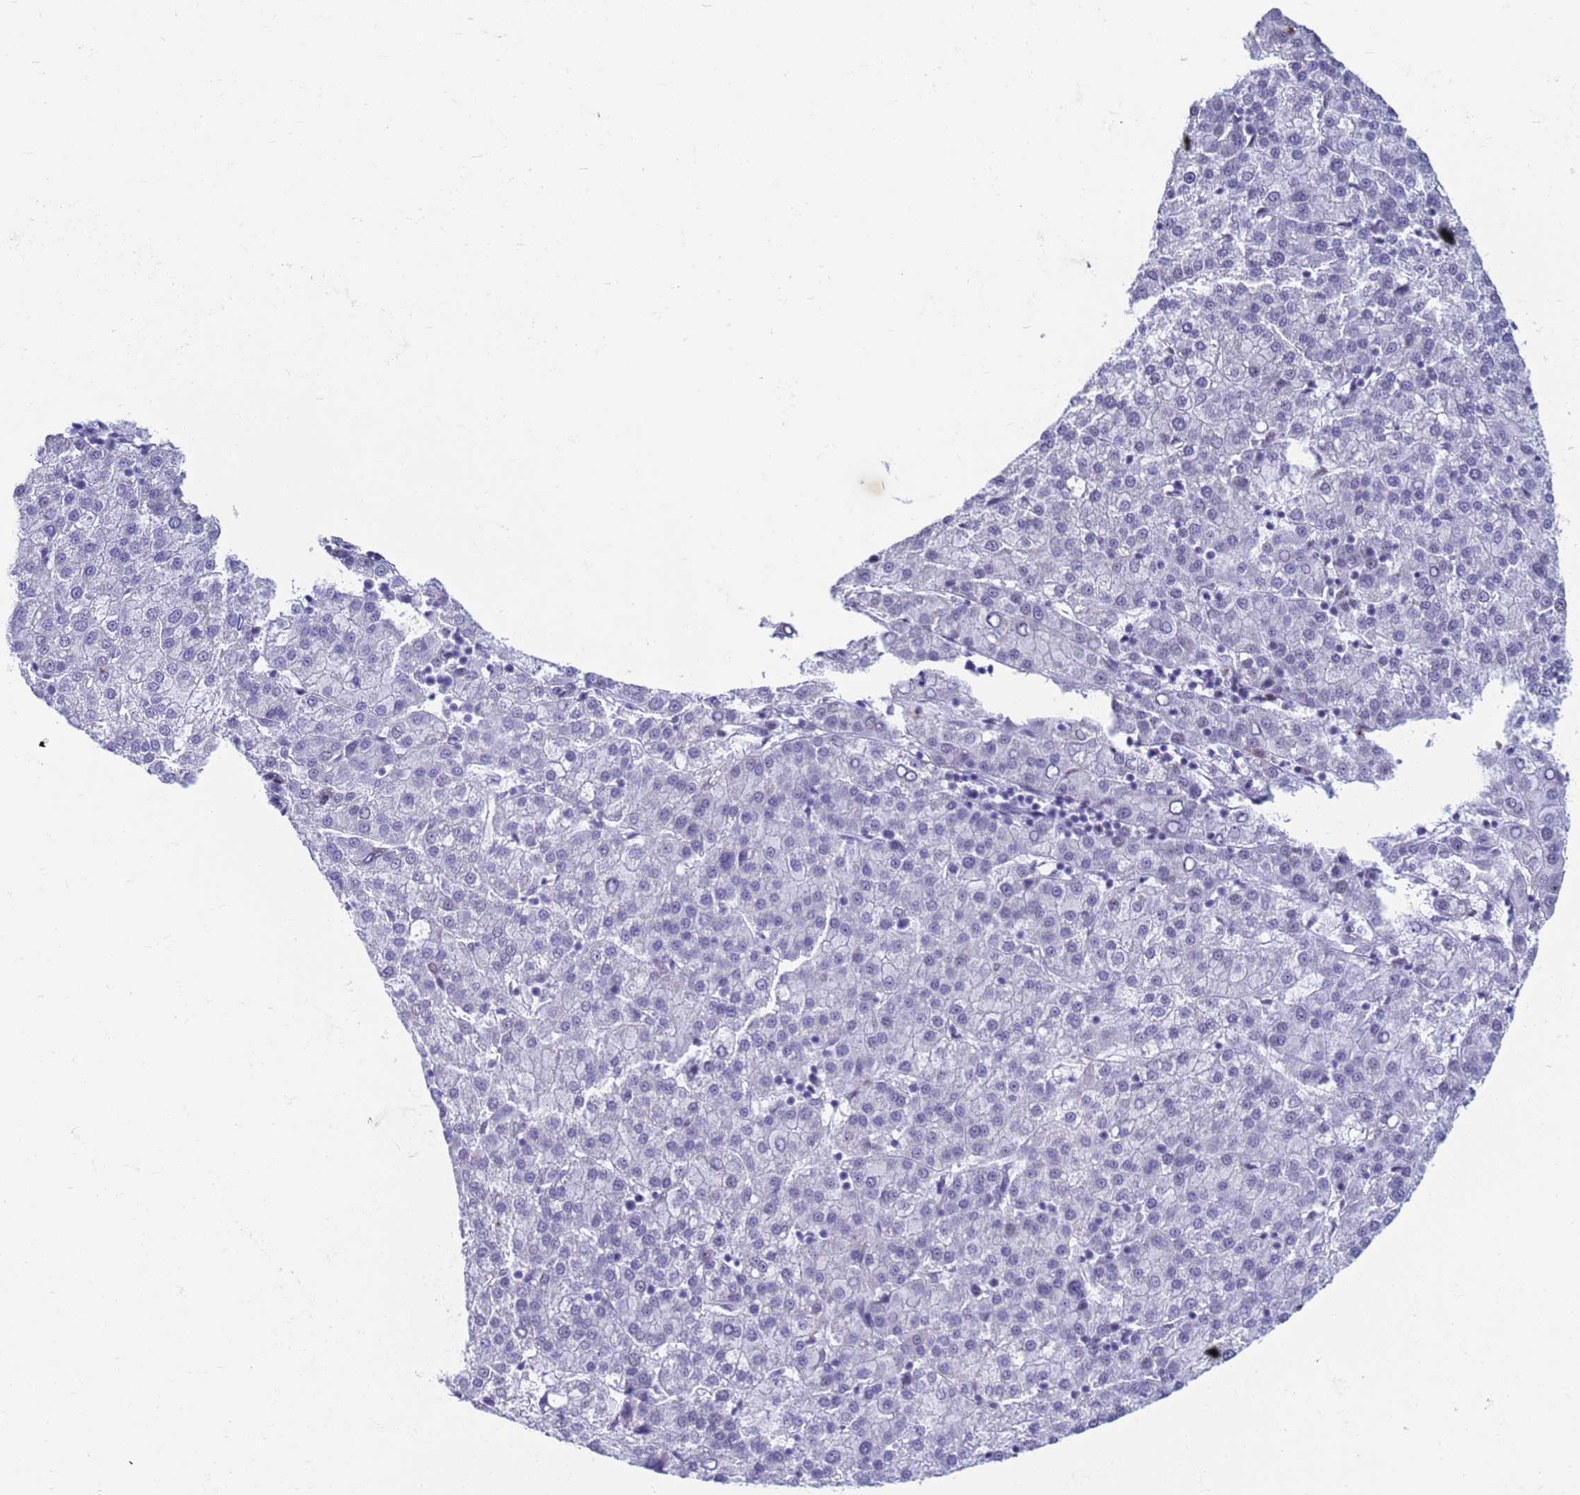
{"staining": {"intensity": "negative", "quantity": "none", "location": "none"}, "tissue": "liver cancer", "cell_type": "Tumor cells", "image_type": "cancer", "snomed": [{"axis": "morphology", "description": "Carcinoma, Hepatocellular, NOS"}, {"axis": "topography", "description": "Liver"}], "caption": "DAB immunohistochemical staining of human liver hepatocellular carcinoma displays no significant expression in tumor cells.", "gene": "FAM170B", "patient": {"sex": "female", "age": 58}}